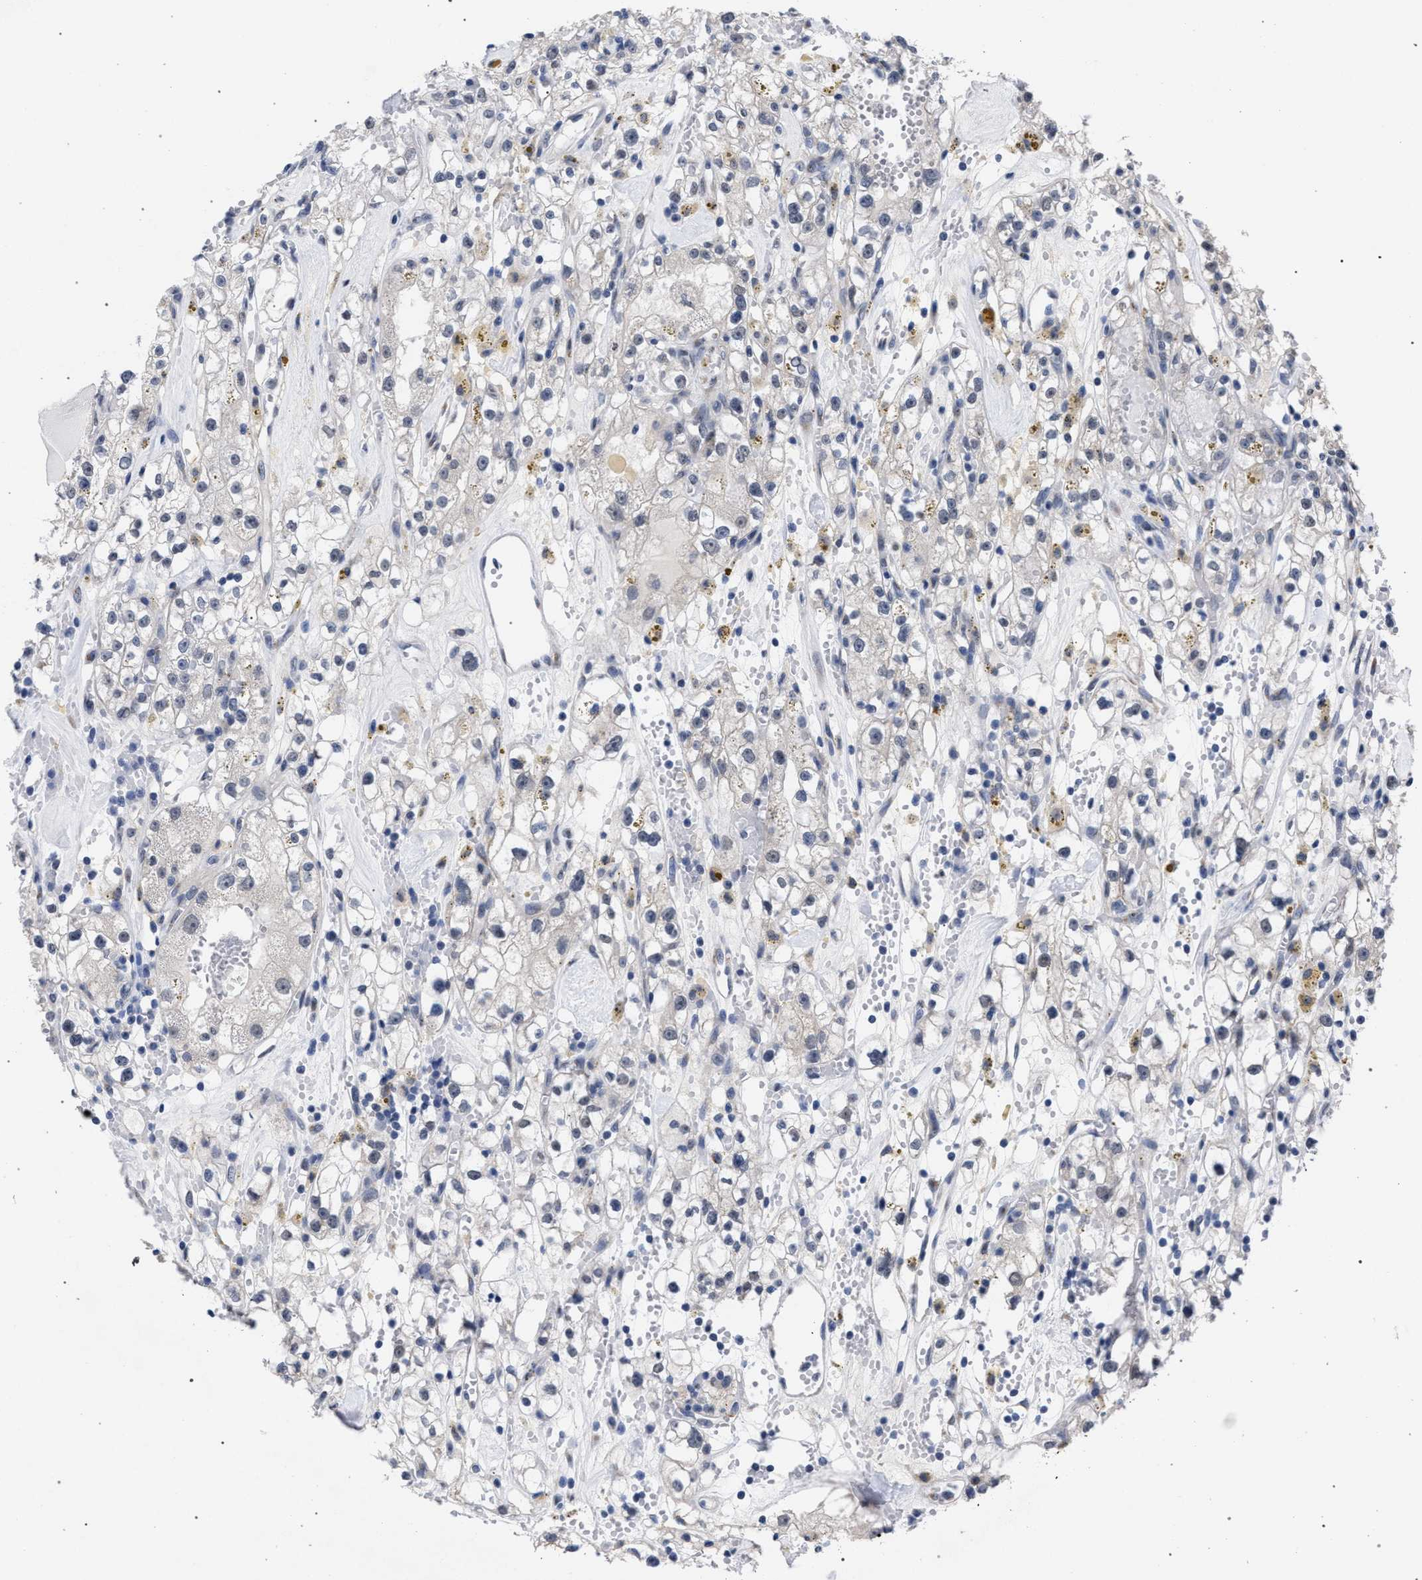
{"staining": {"intensity": "weak", "quantity": "<25%", "location": "cytoplasmic/membranous"}, "tissue": "renal cancer", "cell_type": "Tumor cells", "image_type": "cancer", "snomed": [{"axis": "morphology", "description": "Adenocarcinoma, NOS"}, {"axis": "topography", "description": "Kidney"}], "caption": "High power microscopy photomicrograph of an IHC micrograph of renal cancer, revealing no significant positivity in tumor cells.", "gene": "GOLGA2", "patient": {"sex": "male", "age": 56}}